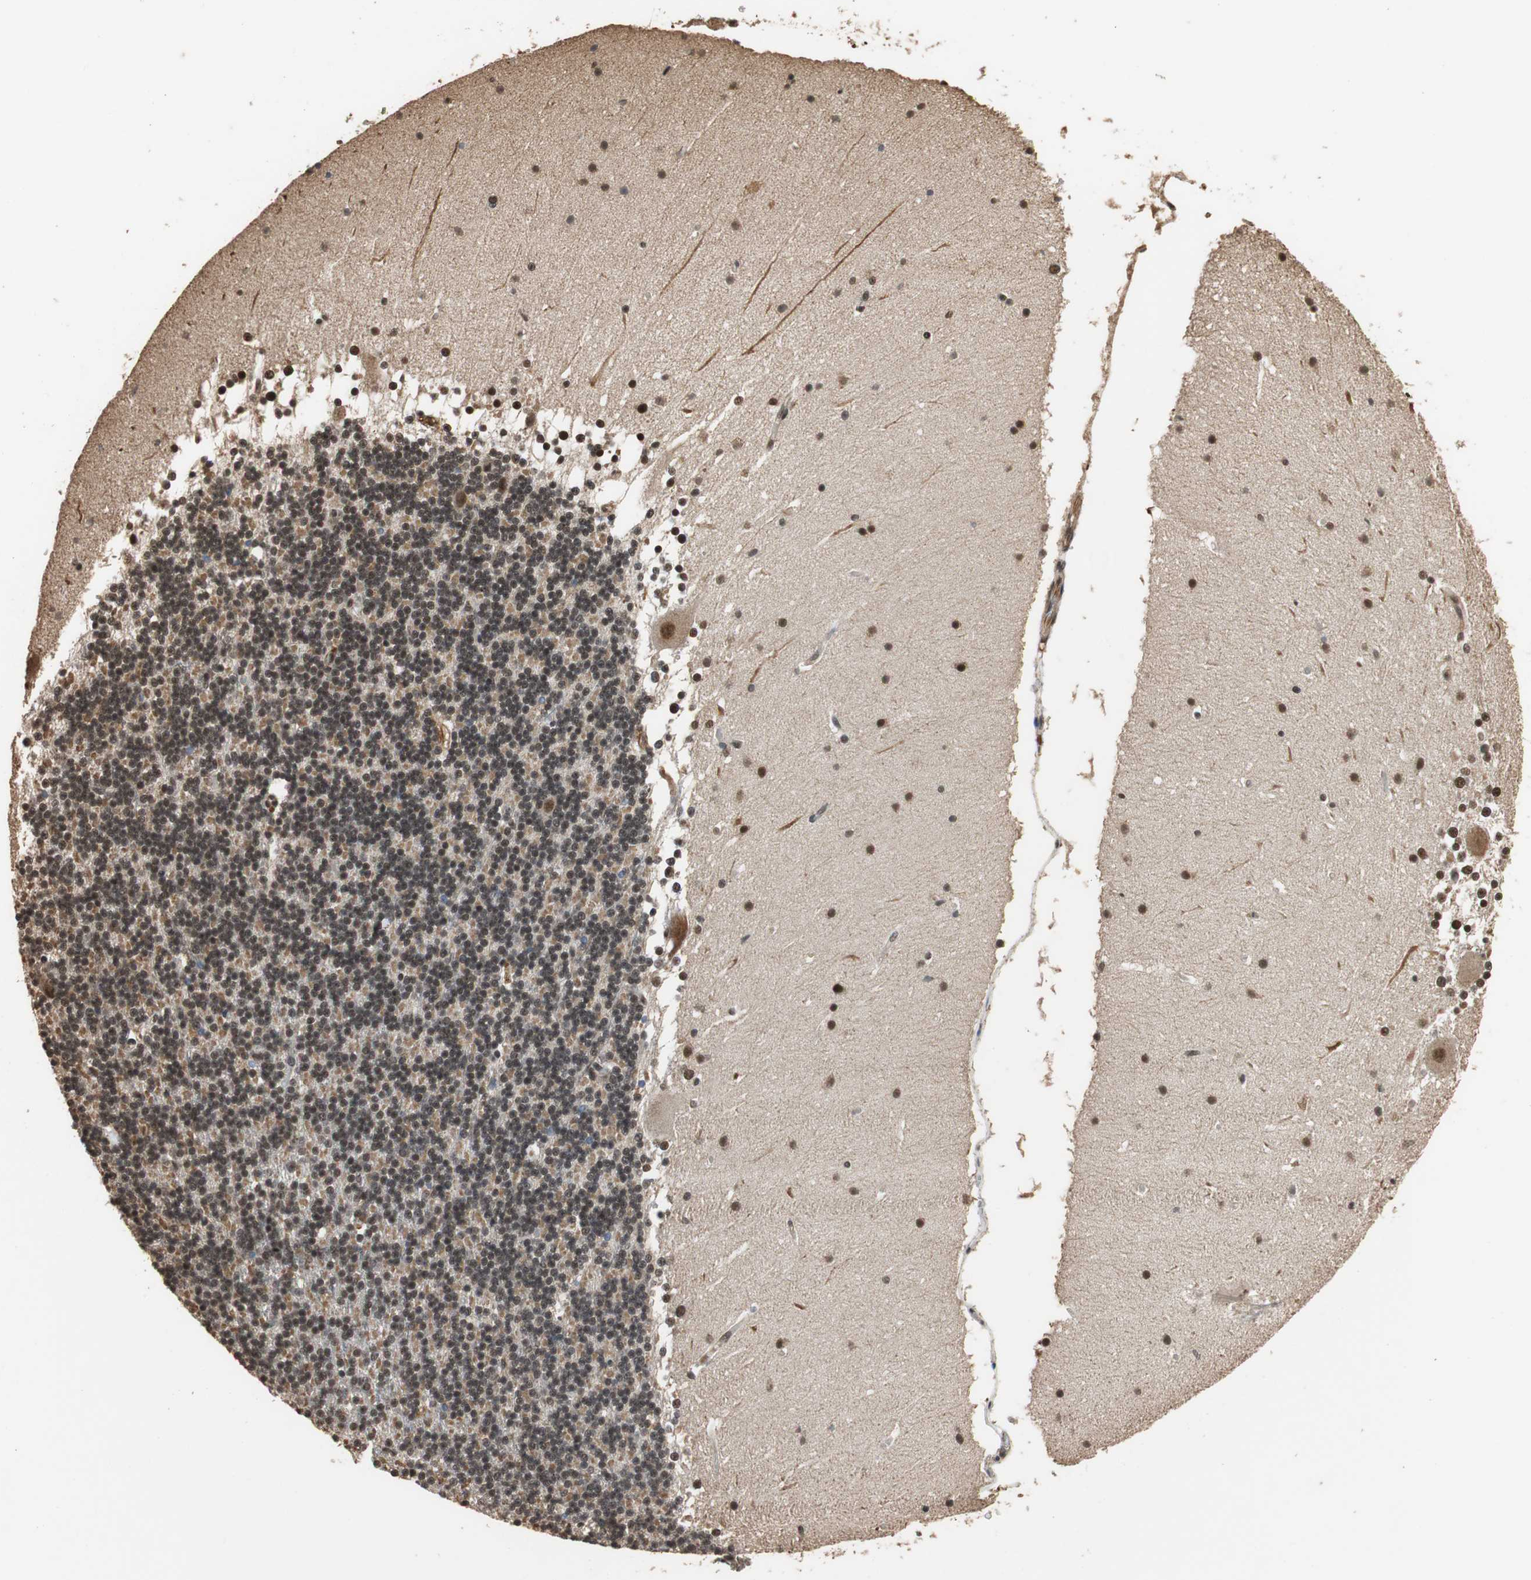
{"staining": {"intensity": "moderate", "quantity": "25%-75%", "location": "nuclear"}, "tissue": "cerebellum", "cell_type": "Cells in granular layer", "image_type": "normal", "snomed": [{"axis": "morphology", "description": "Normal tissue, NOS"}, {"axis": "topography", "description": "Cerebellum"}], "caption": "The image exhibits immunohistochemical staining of unremarkable cerebellum. There is moderate nuclear positivity is identified in approximately 25%-75% of cells in granular layer. (IHC, brightfield microscopy, high magnification).", "gene": "CDC5L", "patient": {"sex": "female", "age": 19}}